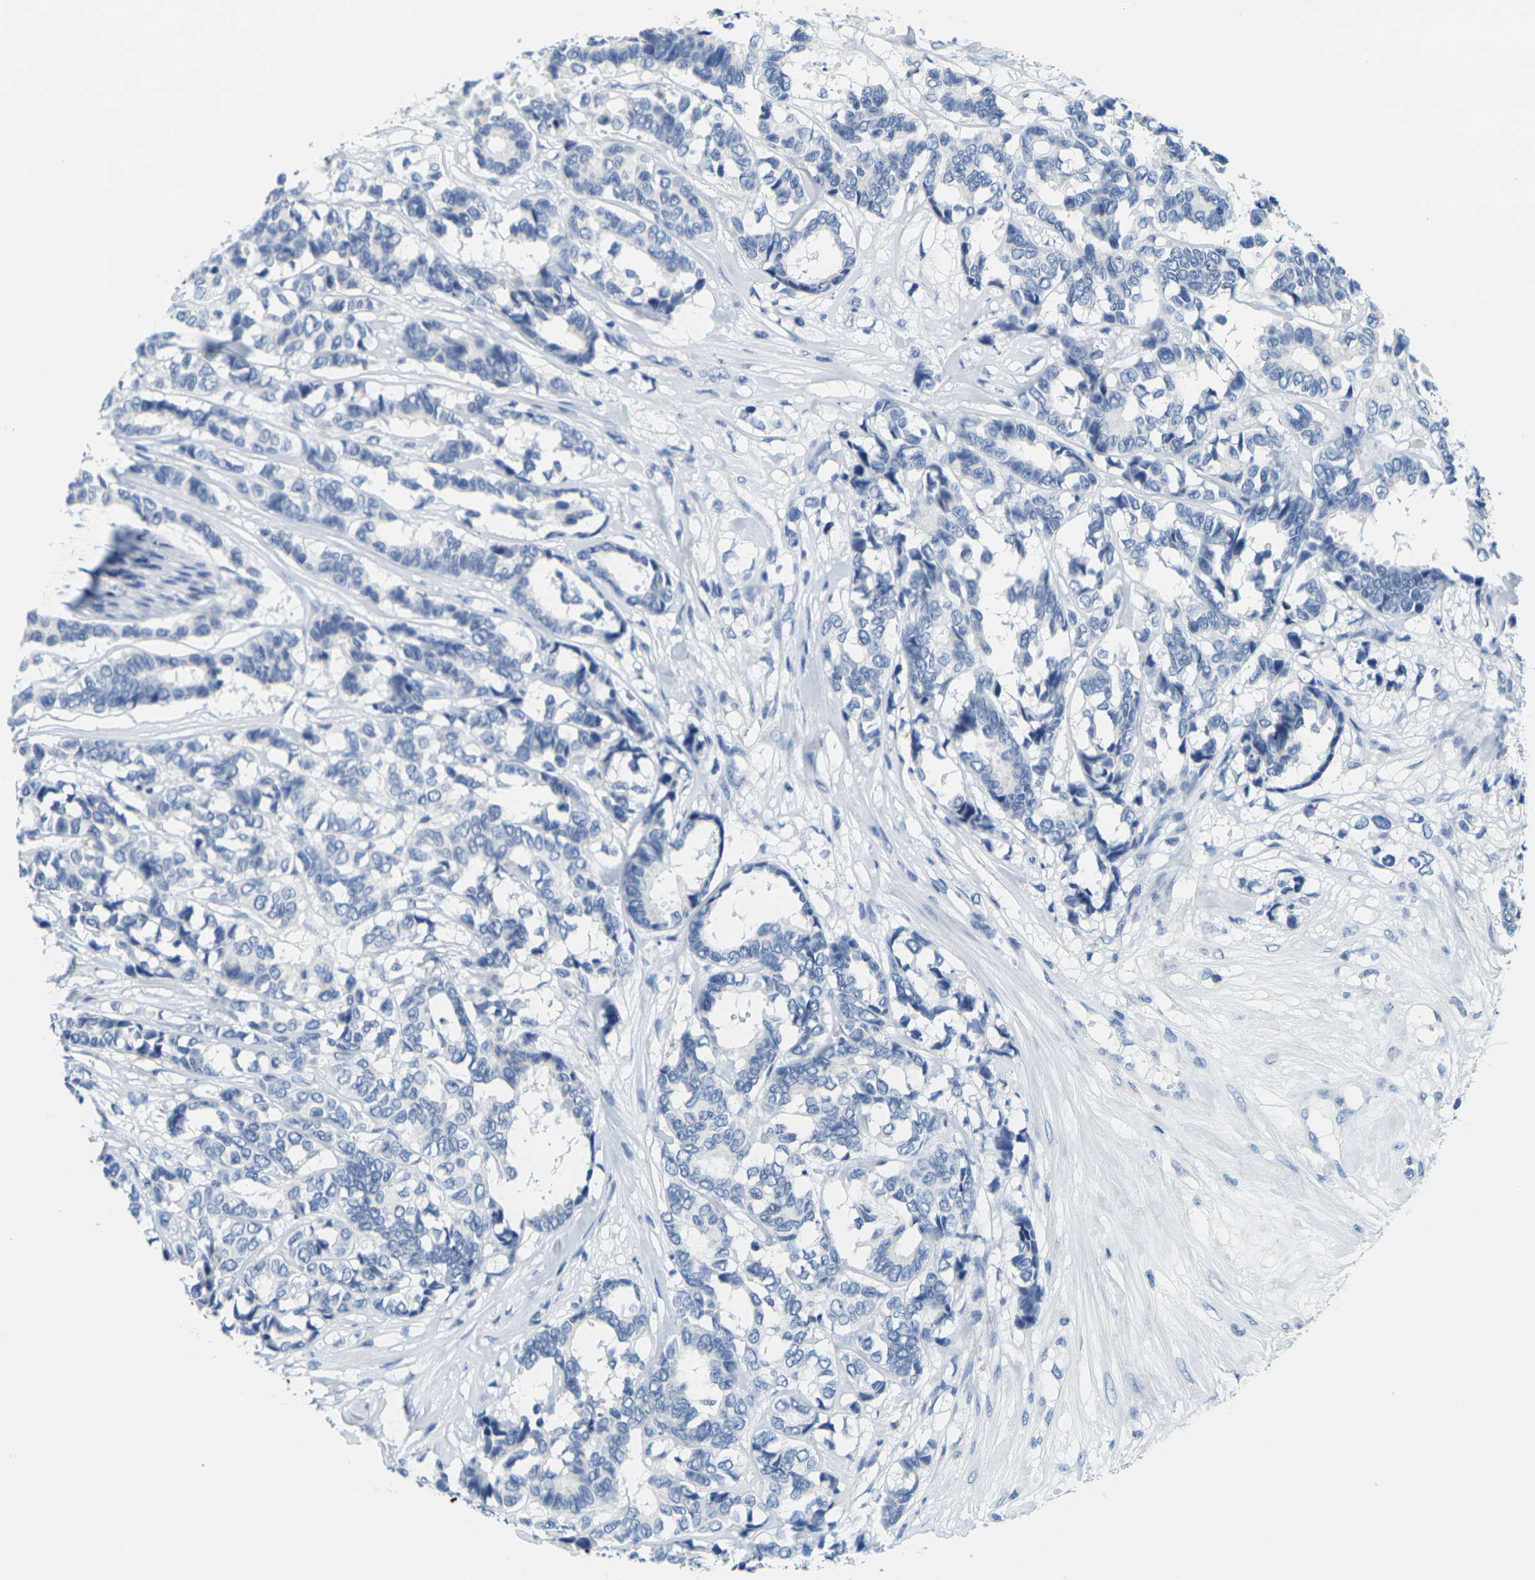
{"staining": {"intensity": "negative", "quantity": "none", "location": "none"}, "tissue": "breast cancer", "cell_type": "Tumor cells", "image_type": "cancer", "snomed": [{"axis": "morphology", "description": "Duct carcinoma"}, {"axis": "topography", "description": "Breast"}], "caption": "An image of breast cancer stained for a protein reveals no brown staining in tumor cells.", "gene": "FAM3D", "patient": {"sex": "female", "age": 87}}